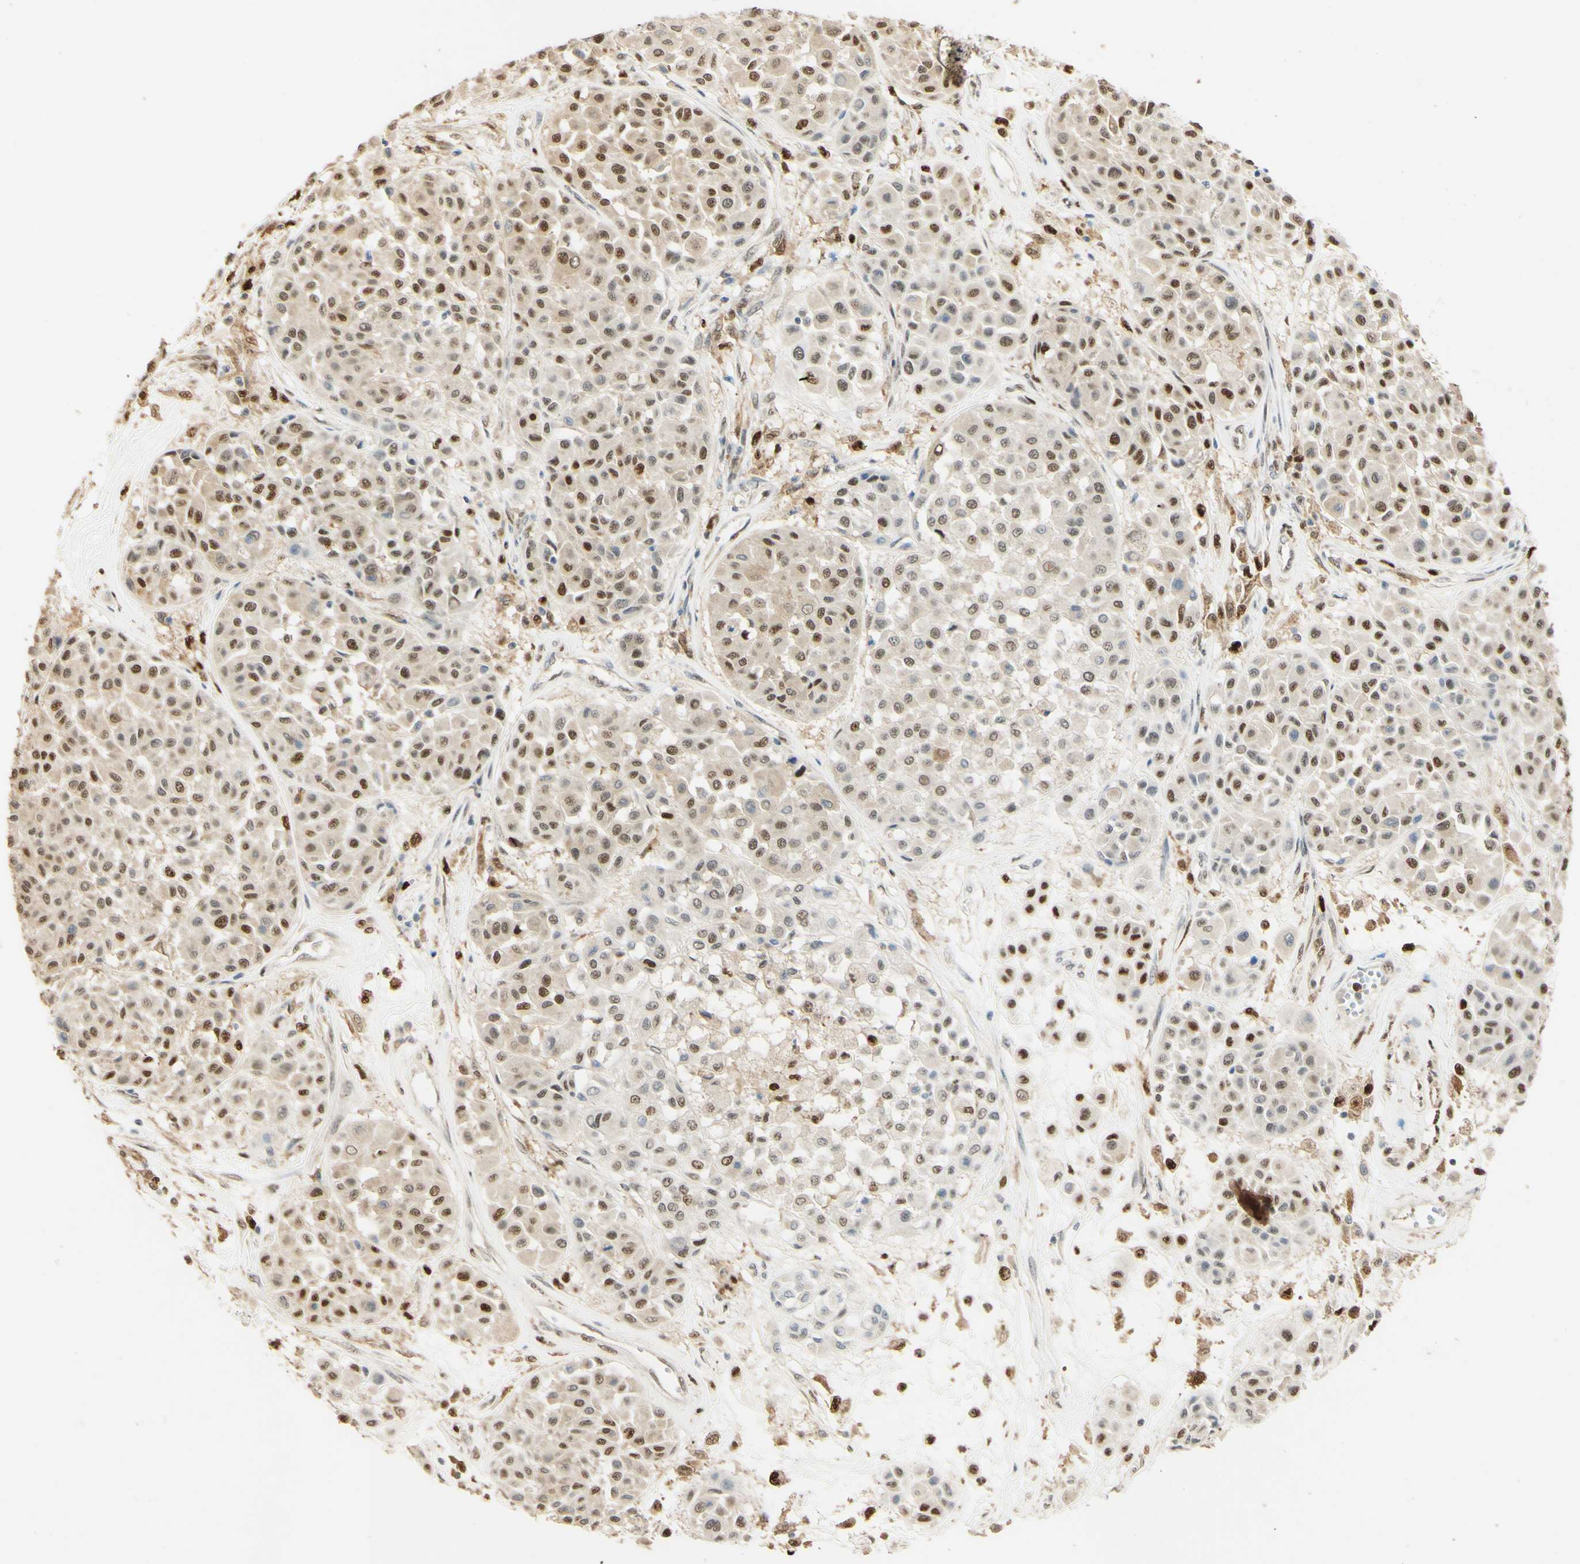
{"staining": {"intensity": "moderate", "quantity": ">75%", "location": "nuclear"}, "tissue": "melanoma", "cell_type": "Tumor cells", "image_type": "cancer", "snomed": [{"axis": "morphology", "description": "Malignant melanoma, Metastatic site"}, {"axis": "topography", "description": "Soft tissue"}], "caption": "Melanoma stained with DAB immunohistochemistry reveals medium levels of moderate nuclear staining in about >75% of tumor cells.", "gene": "MAP3K4", "patient": {"sex": "male", "age": 41}}